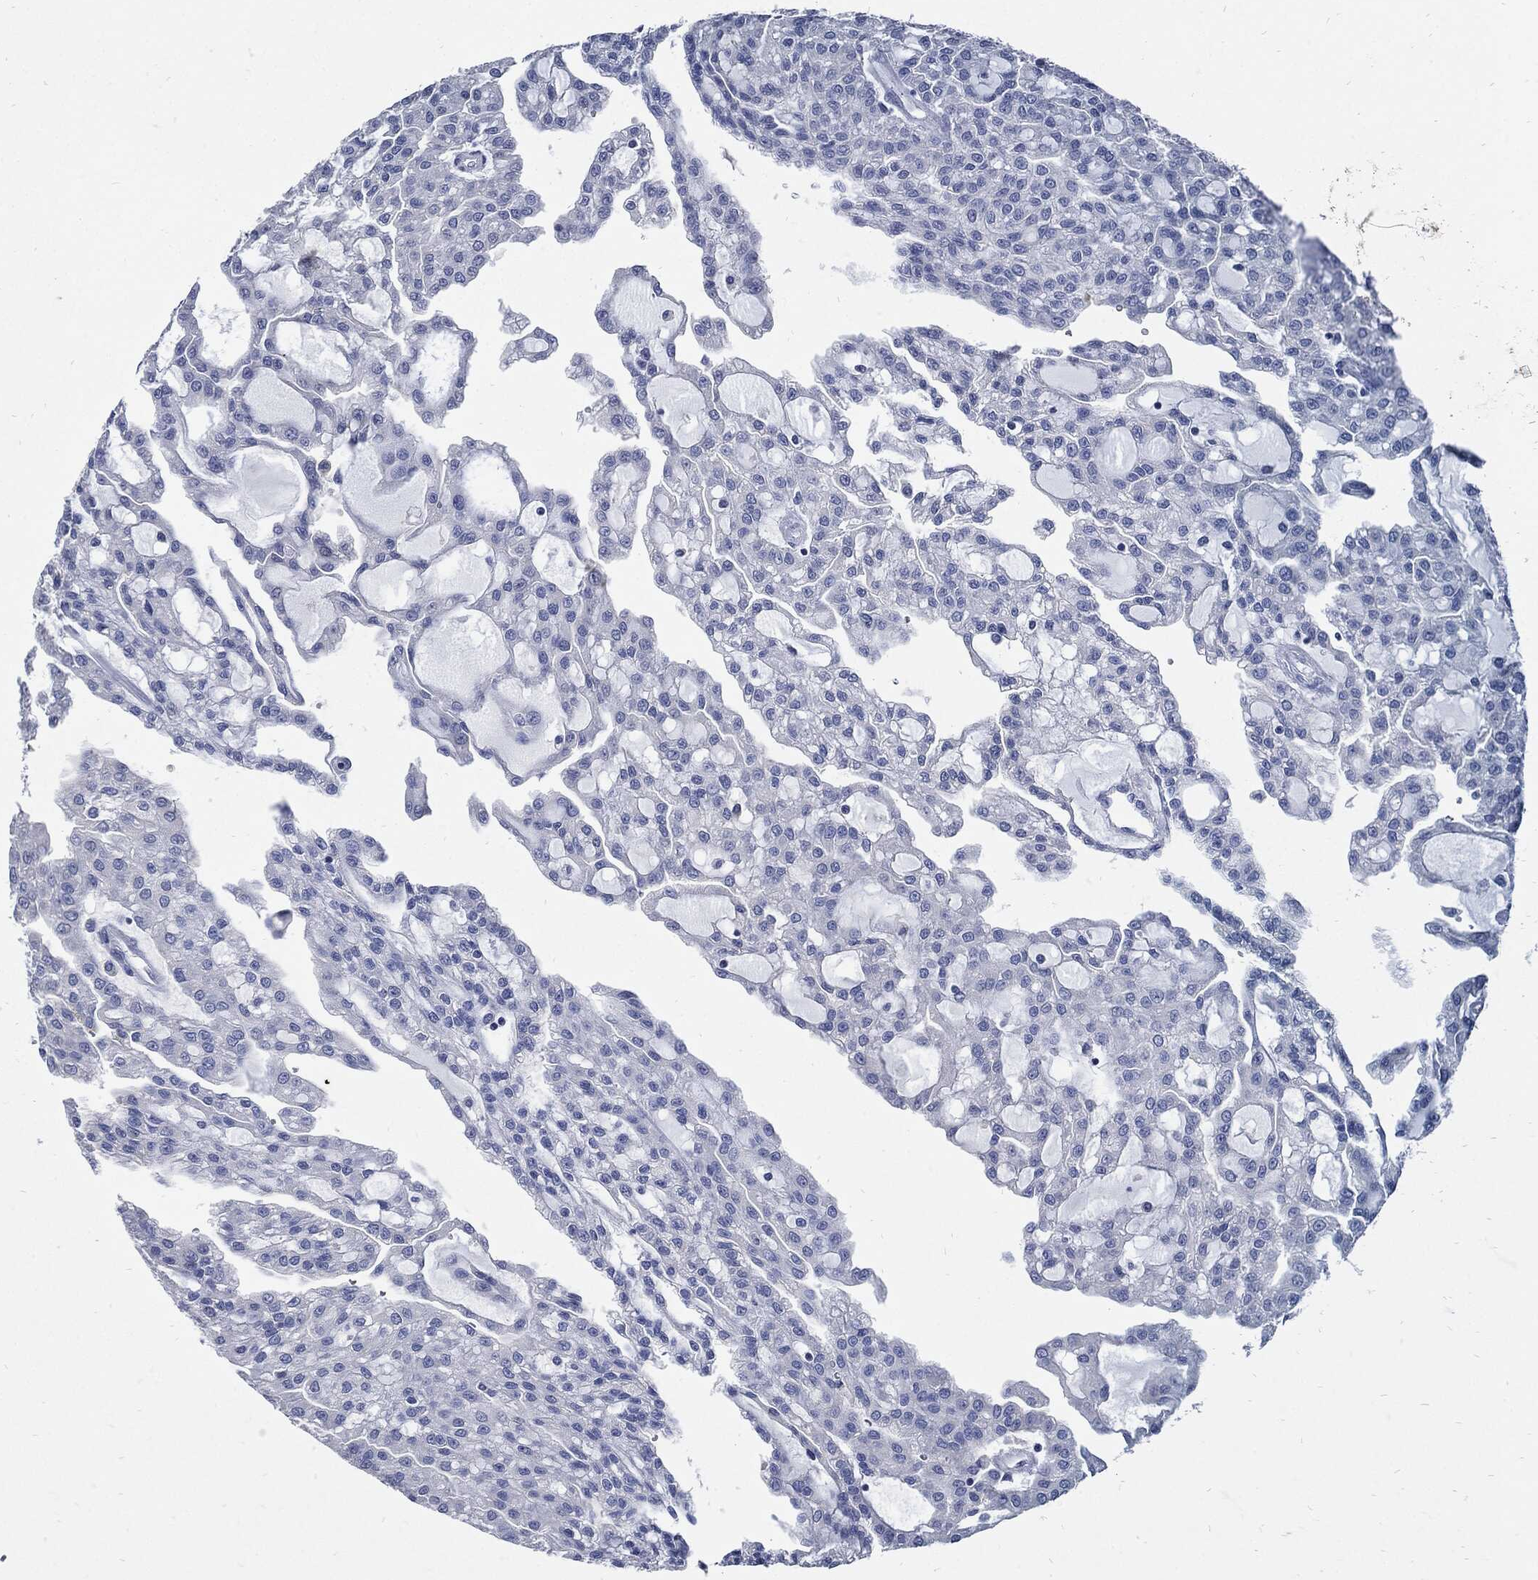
{"staining": {"intensity": "negative", "quantity": "none", "location": "none"}, "tissue": "renal cancer", "cell_type": "Tumor cells", "image_type": "cancer", "snomed": [{"axis": "morphology", "description": "Adenocarcinoma, NOS"}, {"axis": "topography", "description": "Kidney"}], "caption": "The photomicrograph reveals no significant positivity in tumor cells of renal adenocarcinoma.", "gene": "CPE", "patient": {"sex": "male", "age": 63}}